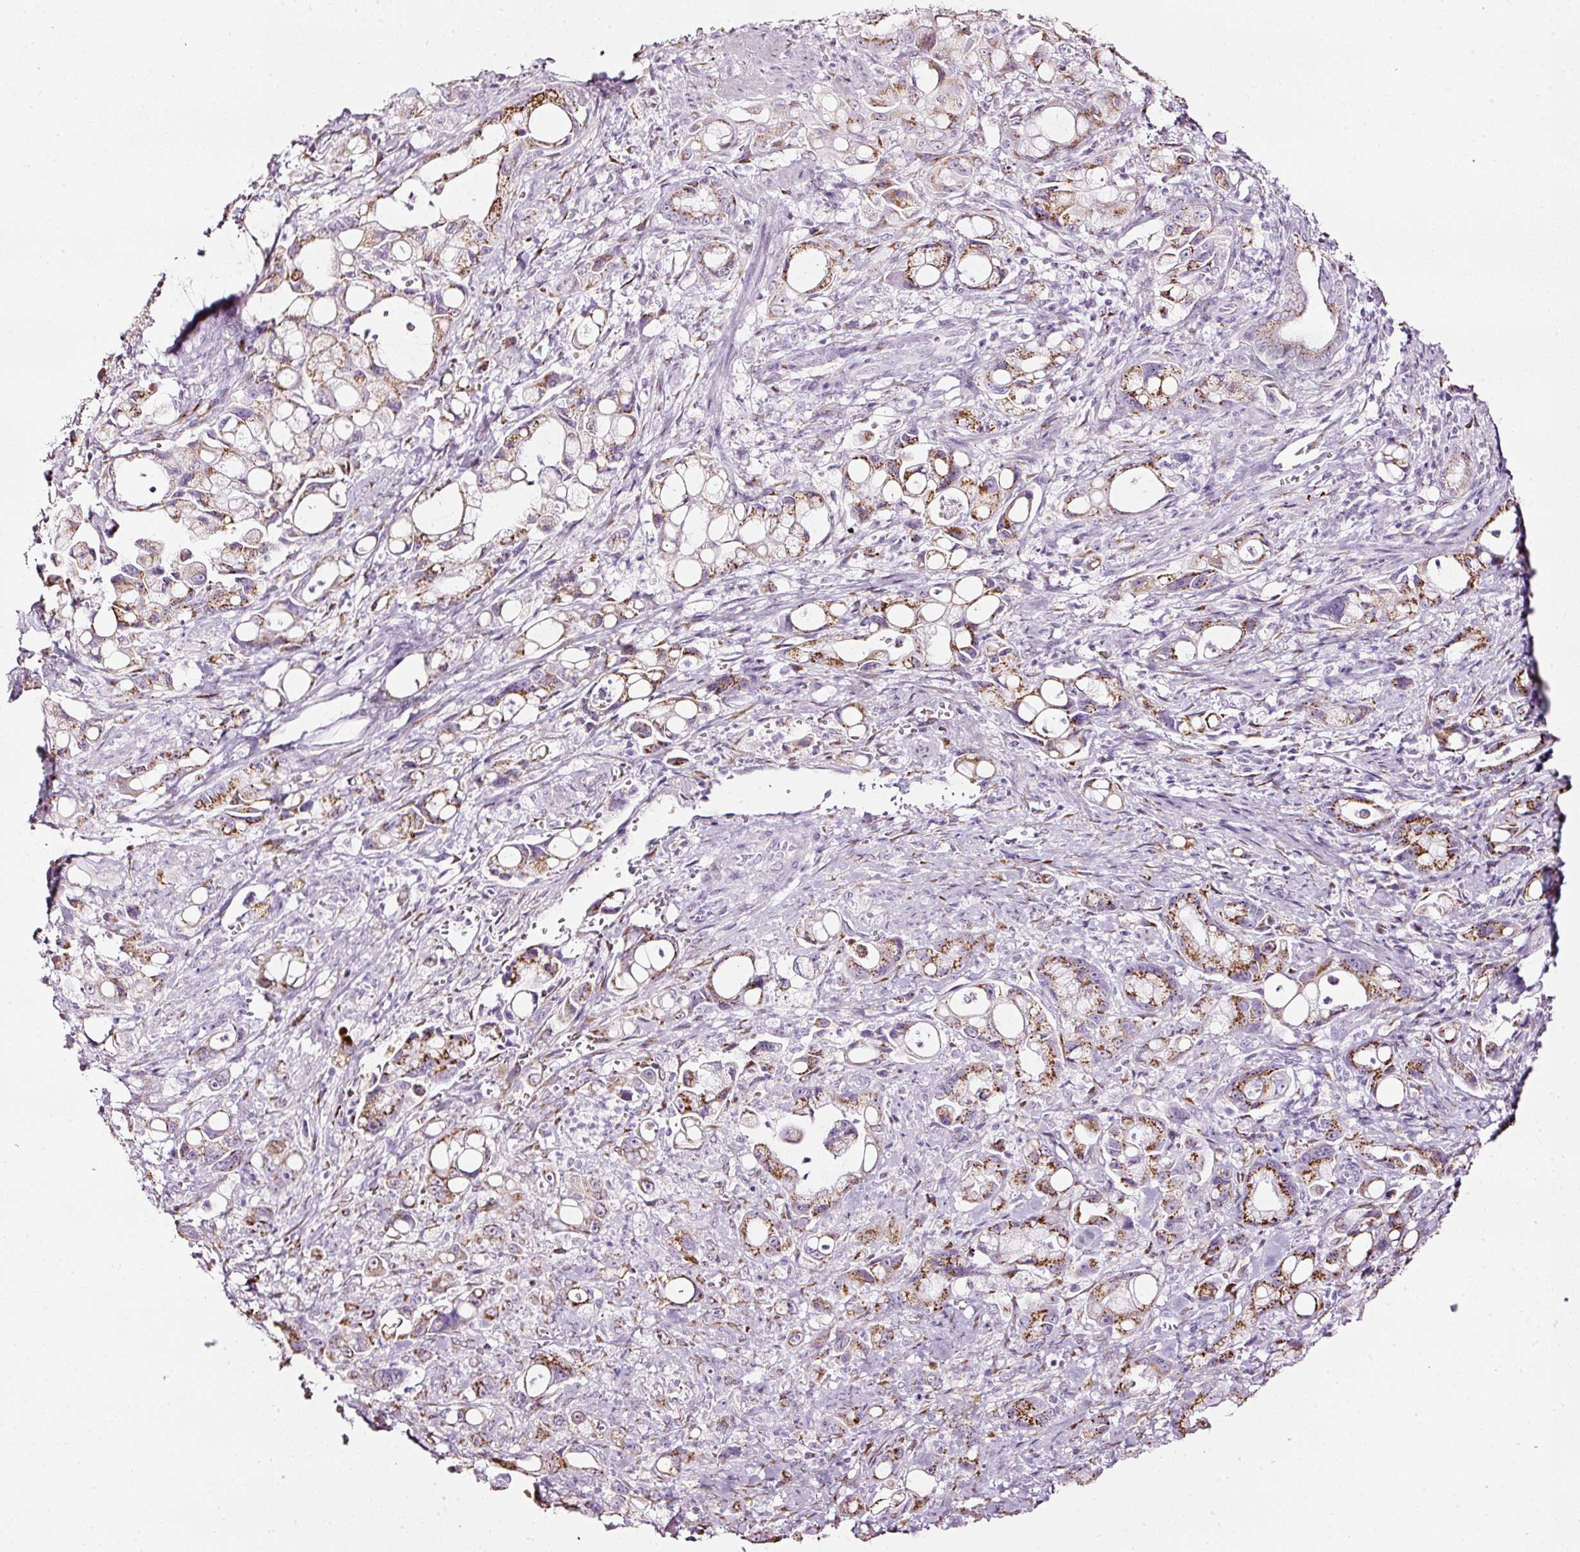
{"staining": {"intensity": "moderate", "quantity": ">75%", "location": "cytoplasmic/membranous"}, "tissue": "pancreatic cancer", "cell_type": "Tumor cells", "image_type": "cancer", "snomed": [{"axis": "morphology", "description": "Adenocarcinoma, NOS"}, {"axis": "topography", "description": "Pancreas"}], "caption": "This micrograph demonstrates immunohistochemistry (IHC) staining of human pancreatic adenocarcinoma, with medium moderate cytoplasmic/membranous expression in about >75% of tumor cells.", "gene": "SDF4", "patient": {"sex": "male", "age": 68}}